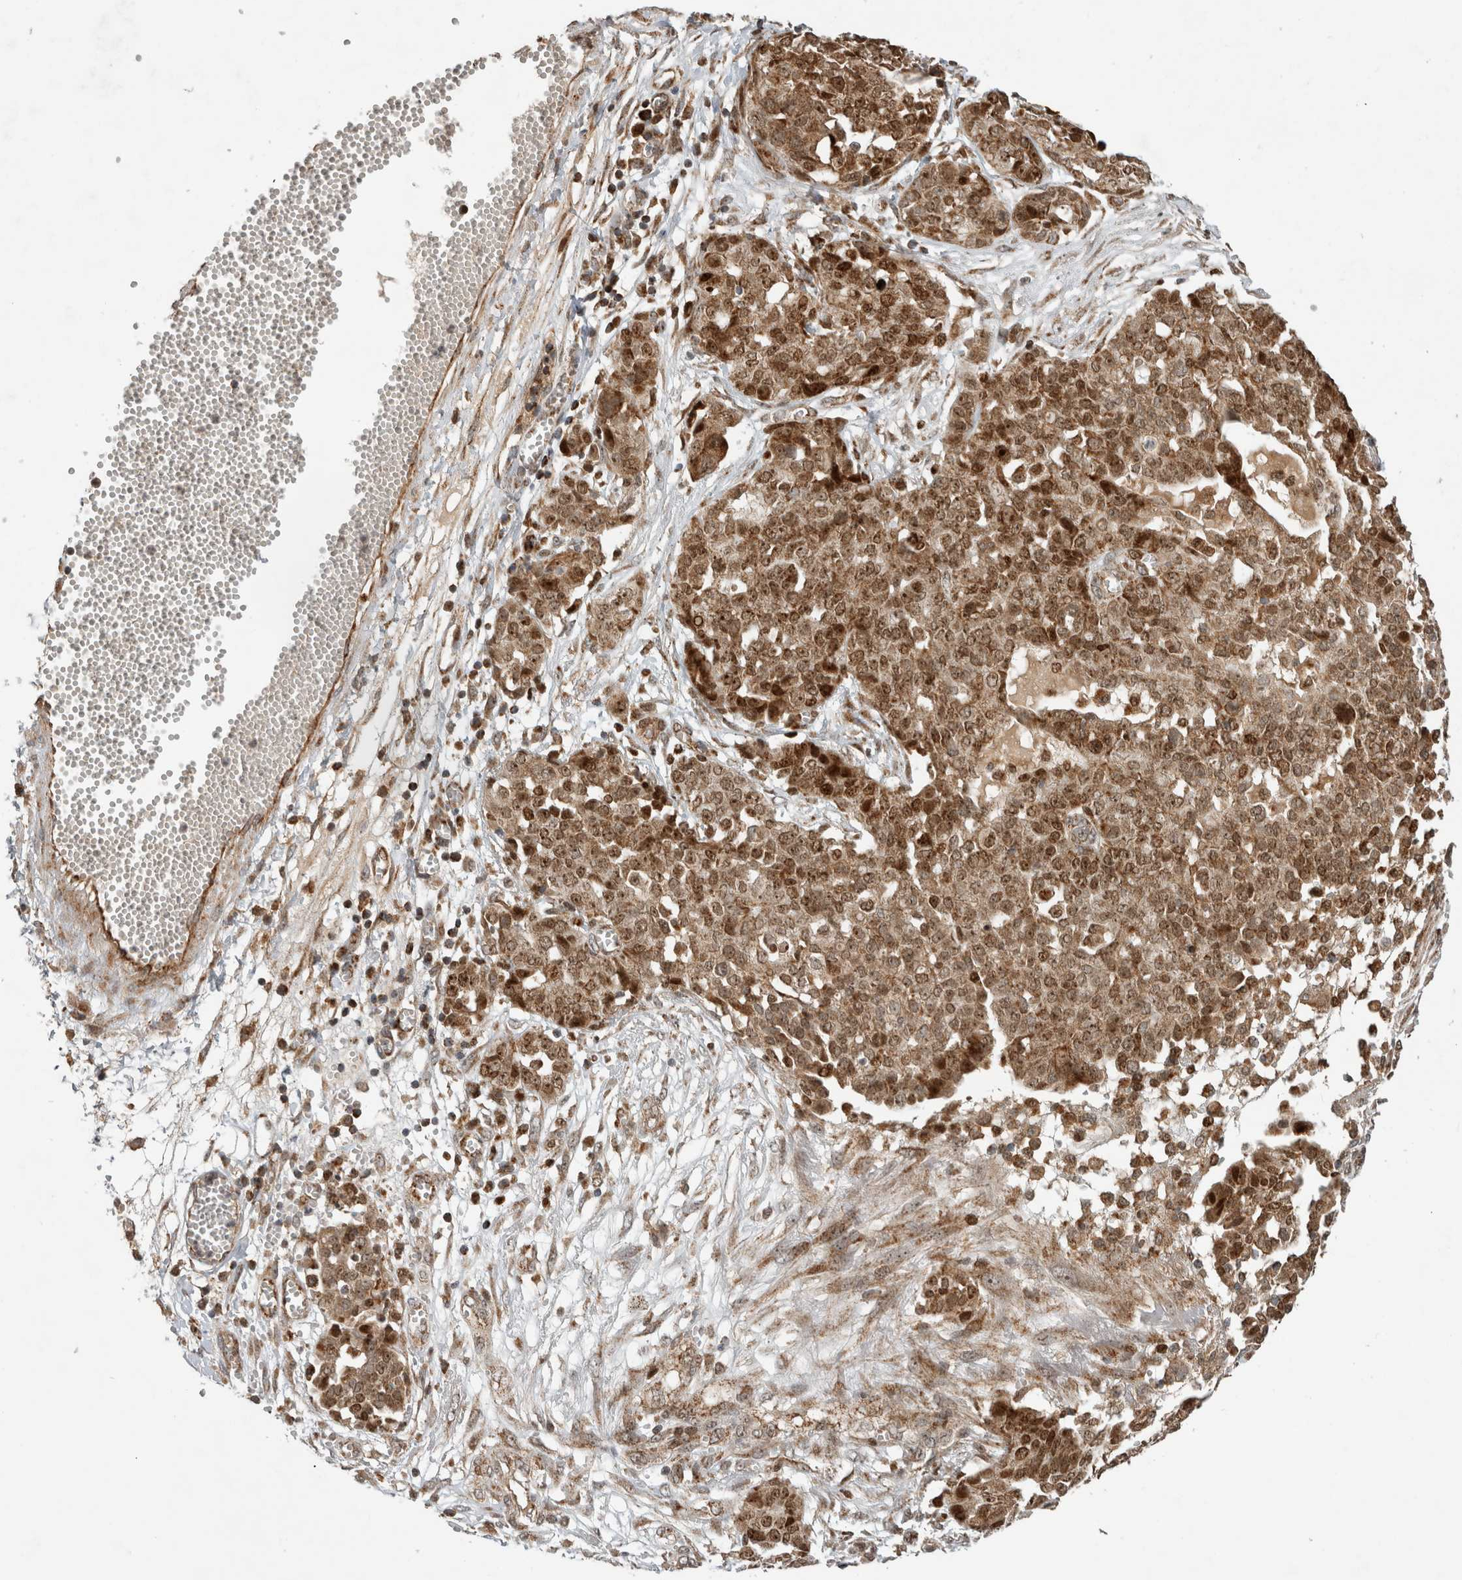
{"staining": {"intensity": "moderate", "quantity": ">75%", "location": "cytoplasmic/membranous,nuclear"}, "tissue": "ovarian cancer", "cell_type": "Tumor cells", "image_type": "cancer", "snomed": [{"axis": "morphology", "description": "Cystadenocarcinoma, serous, NOS"}, {"axis": "topography", "description": "Soft tissue"}, {"axis": "topography", "description": "Ovary"}], "caption": "This micrograph demonstrates immunohistochemistry staining of ovarian cancer (serous cystadenocarcinoma), with medium moderate cytoplasmic/membranous and nuclear positivity in about >75% of tumor cells.", "gene": "INSRR", "patient": {"sex": "female", "age": 57}}